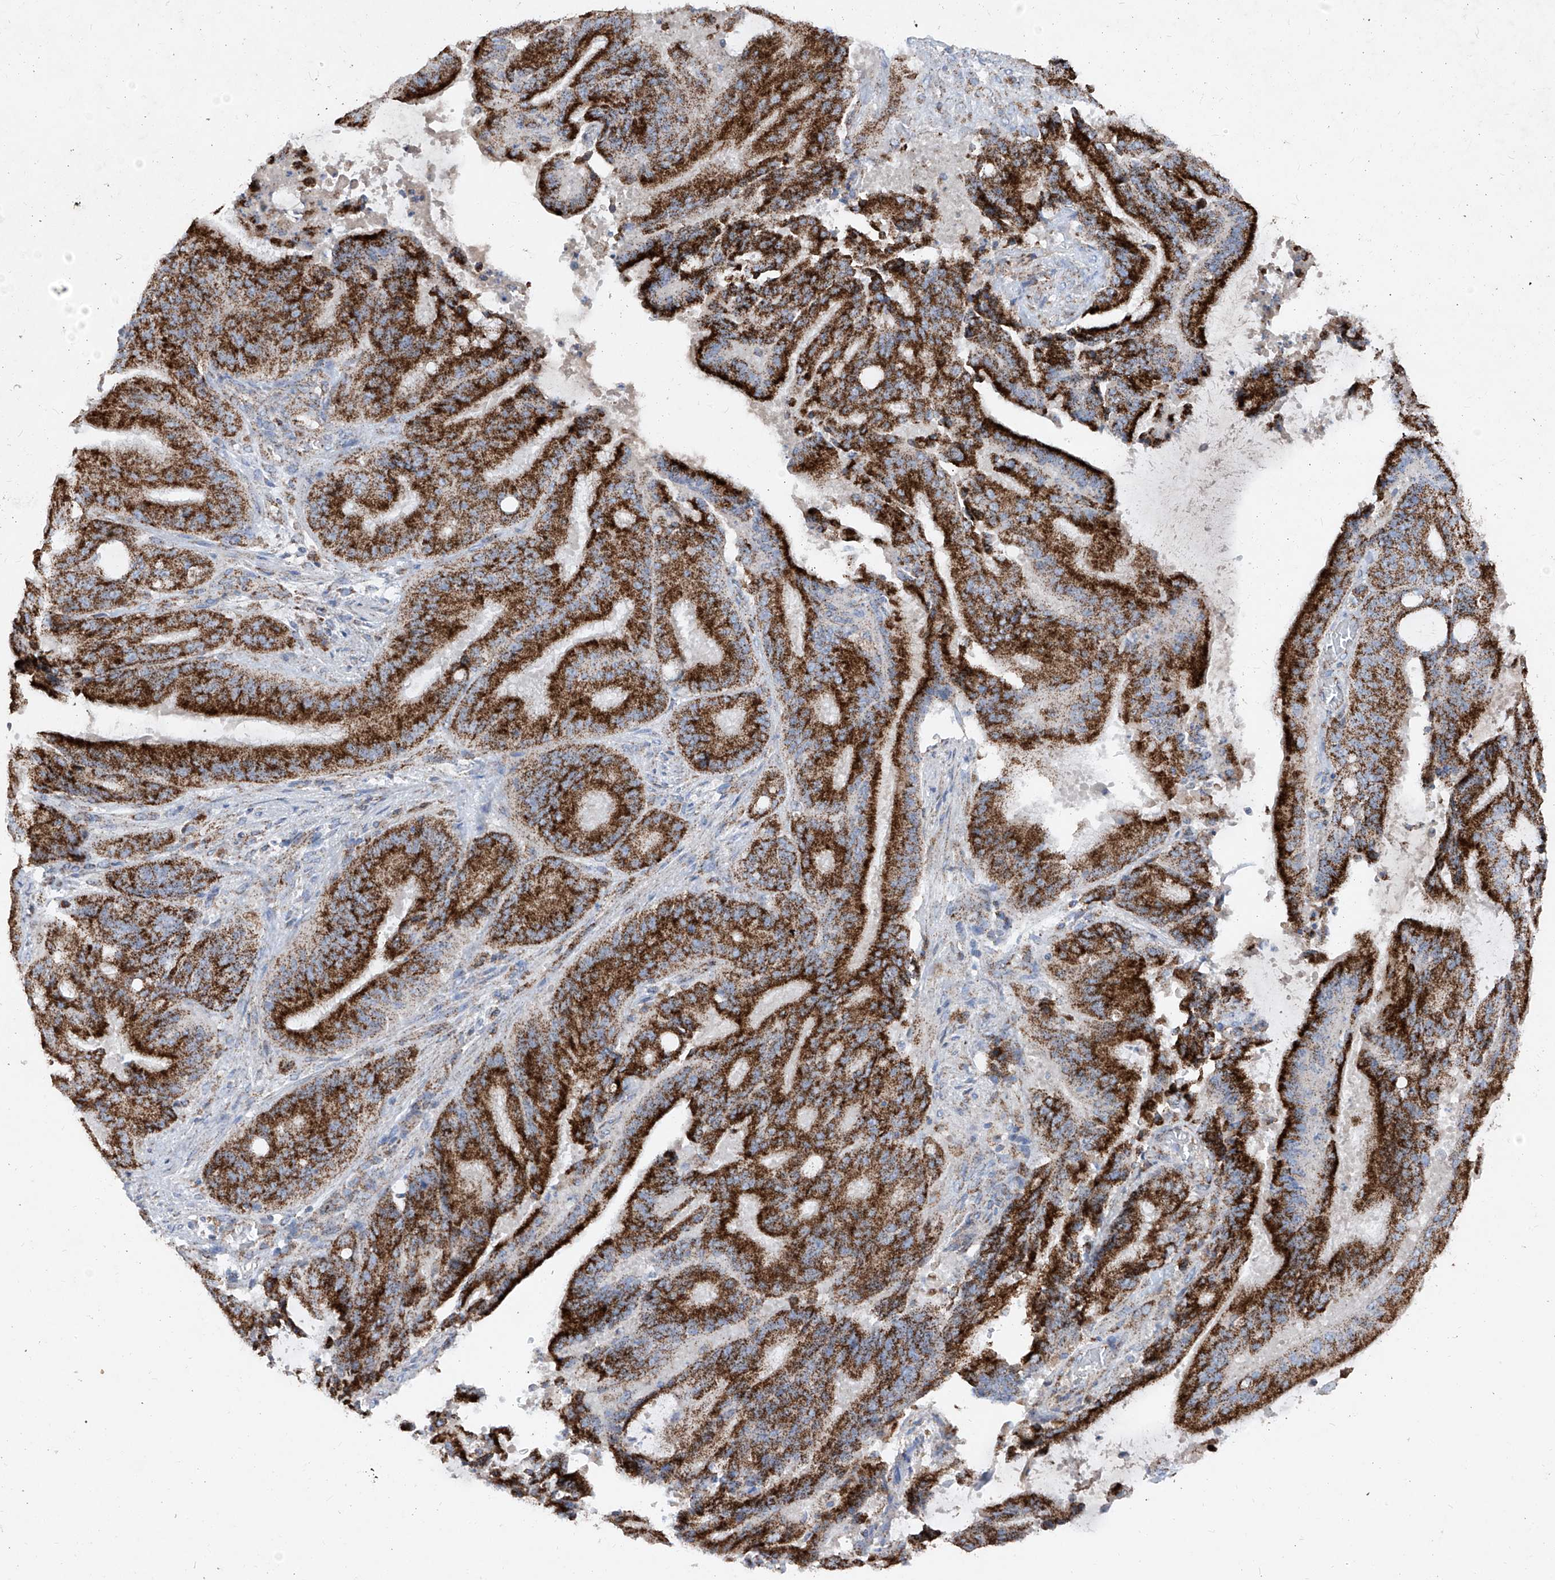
{"staining": {"intensity": "strong", "quantity": ">75%", "location": "cytoplasmic/membranous"}, "tissue": "liver cancer", "cell_type": "Tumor cells", "image_type": "cancer", "snomed": [{"axis": "morphology", "description": "Normal tissue, NOS"}, {"axis": "morphology", "description": "Cholangiocarcinoma"}, {"axis": "topography", "description": "Liver"}, {"axis": "topography", "description": "Peripheral nerve tissue"}], "caption": "Human cholangiocarcinoma (liver) stained with a brown dye shows strong cytoplasmic/membranous positive staining in approximately >75% of tumor cells.", "gene": "ABCD3", "patient": {"sex": "female", "age": 73}}